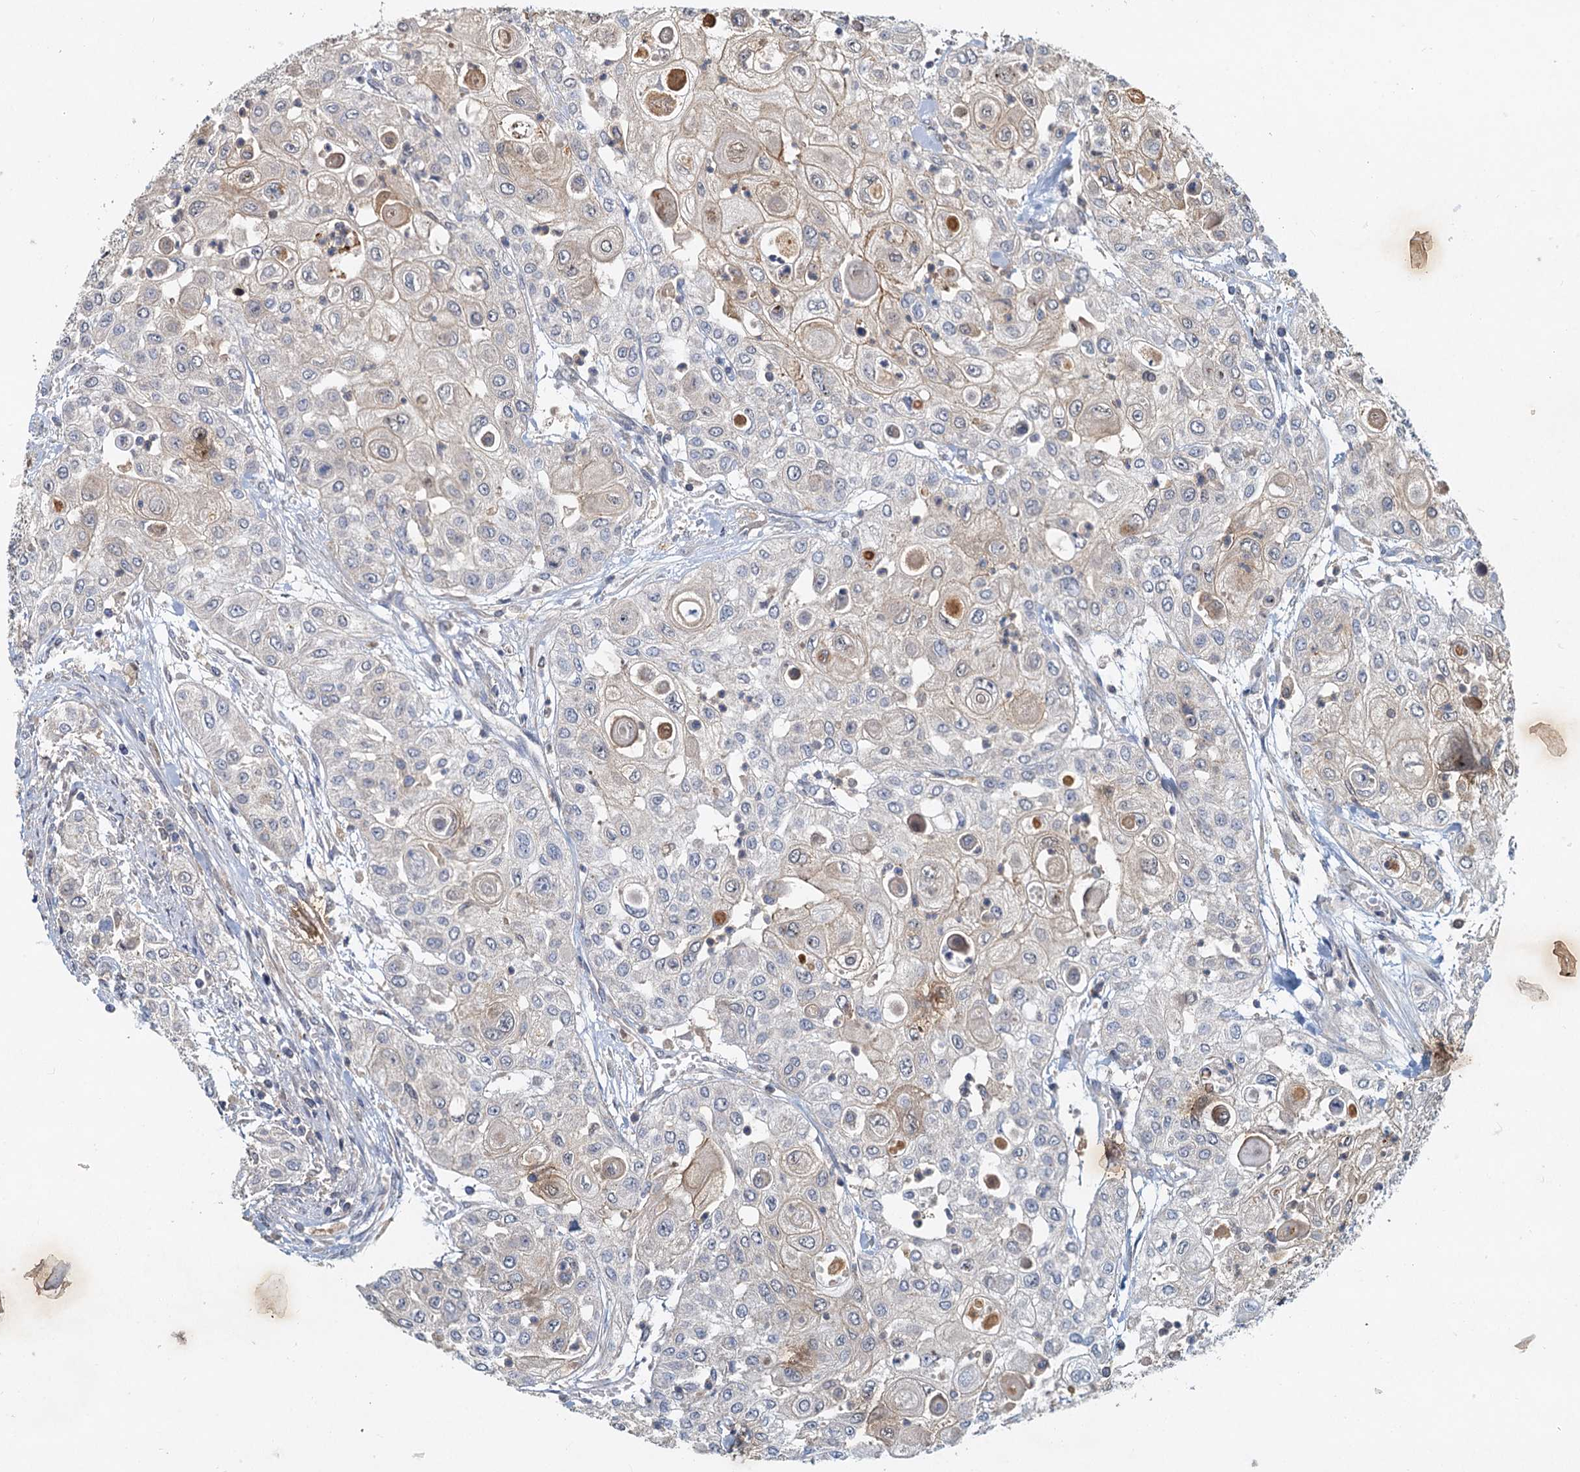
{"staining": {"intensity": "weak", "quantity": "<25%", "location": "cytoplasmic/membranous"}, "tissue": "urothelial cancer", "cell_type": "Tumor cells", "image_type": "cancer", "snomed": [{"axis": "morphology", "description": "Urothelial carcinoma, High grade"}, {"axis": "topography", "description": "Urinary bladder"}], "caption": "Urothelial carcinoma (high-grade) was stained to show a protein in brown. There is no significant staining in tumor cells.", "gene": "TOLLIP", "patient": {"sex": "female", "age": 79}}